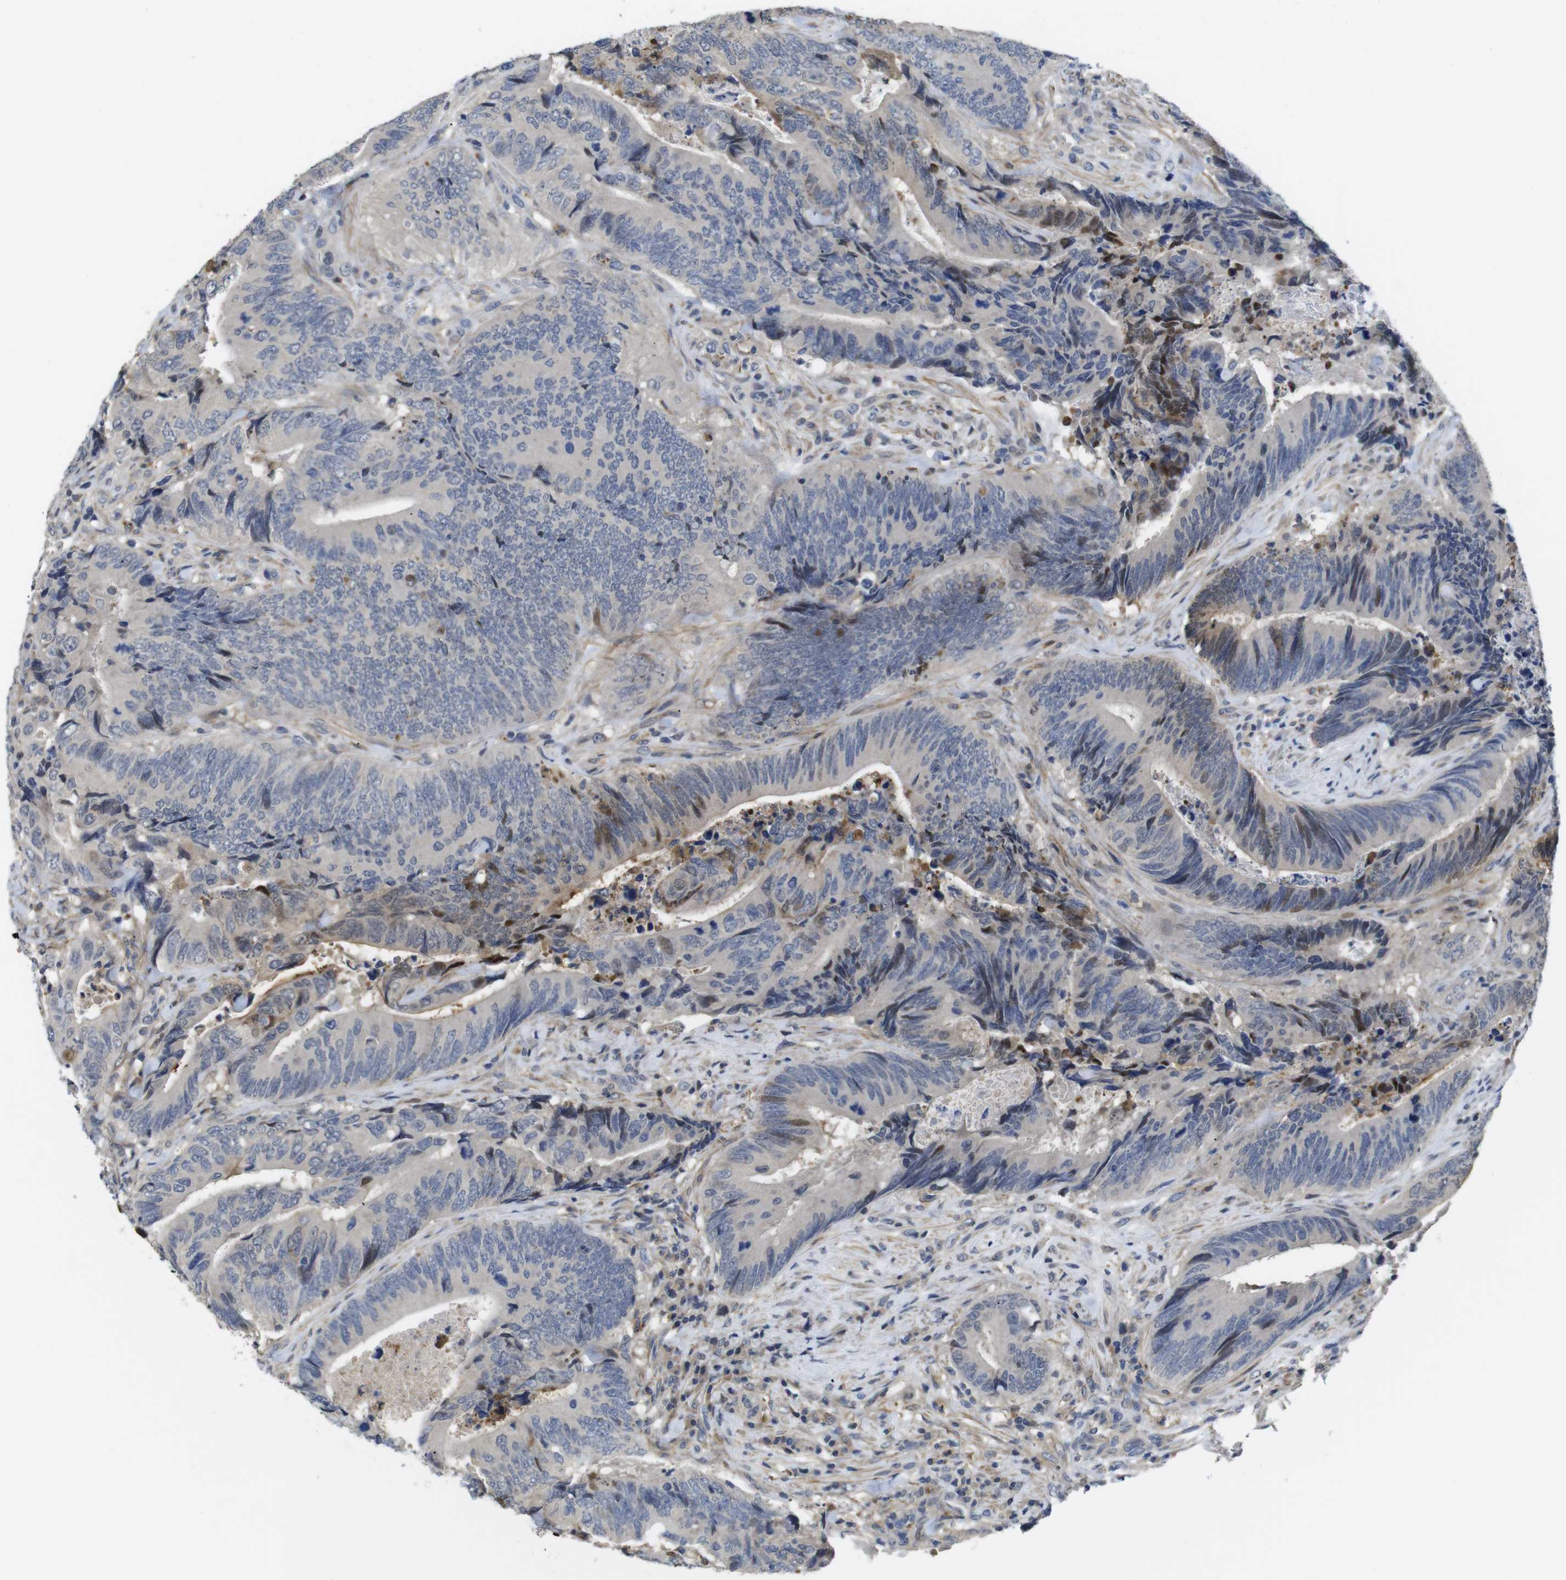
{"staining": {"intensity": "moderate", "quantity": "<25%", "location": "nuclear"}, "tissue": "colorectal cancer", "cell_type": "Tumor cells", "image_type": "cancer", "snomed": [{"axis": "morphology", "description": "Normal tissue, NOS"}, {"axis": "morphology", "description": "Adenocarcinoma, NOS"}, {"axis": "topography", "description": "Colon"}], "caption": "Approximately <25% of tumor cells in colorectal cancer show moderate nuclear protein positivity as visualized by brown immunohistochemical staining.", "gene": "FNTA", "patient": {"sex": "male", "age": 56}}